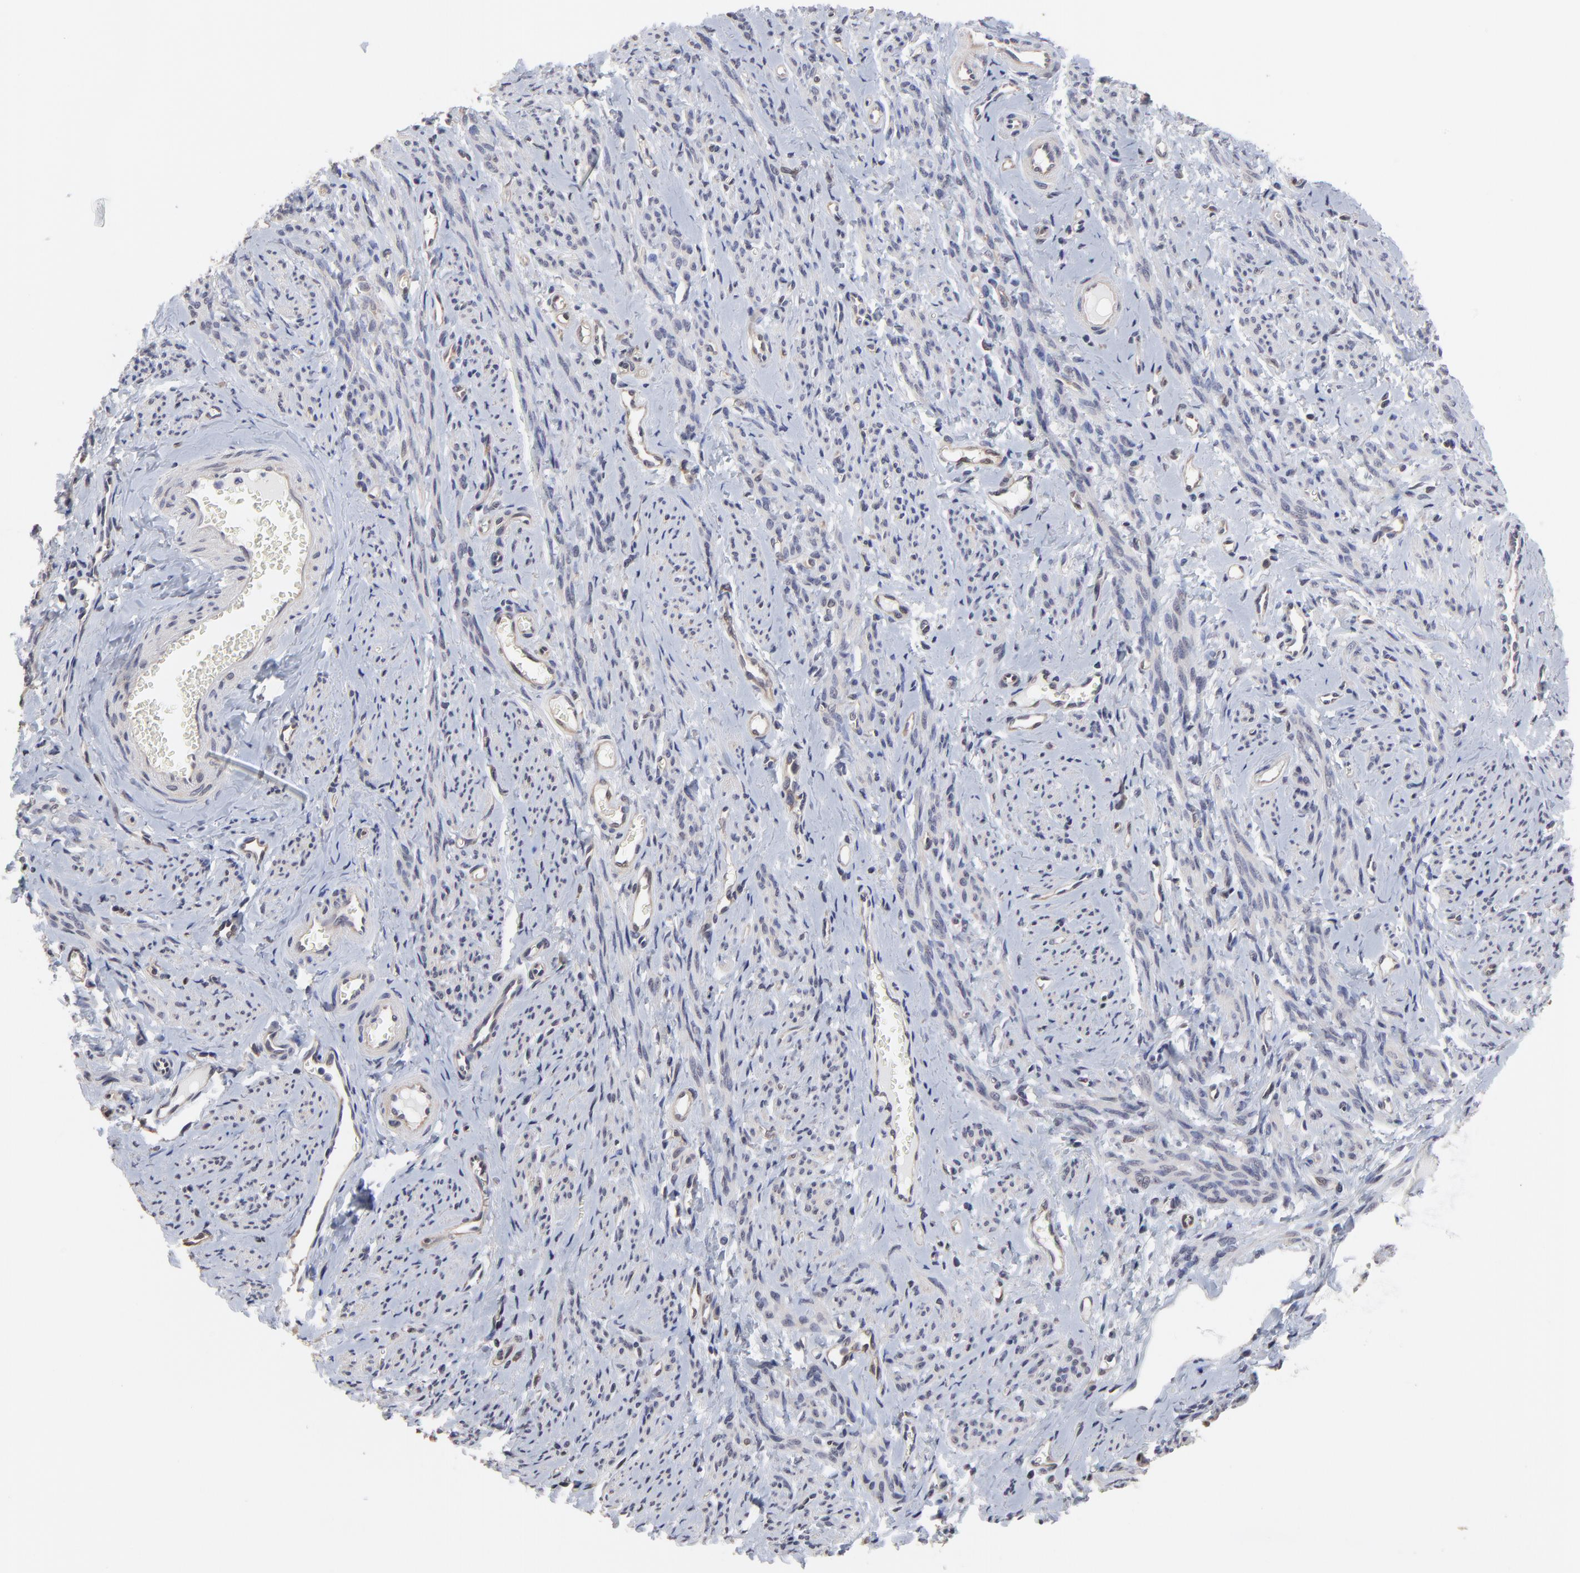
{"staining": {"intensity": "negative", "quantity": "none", "location": "none"}, "tissue": "smooth muscle", "cell_type": "Smooth muscle cells", "image_type": "normal", "snomed": [{"axis": "morphology", "description": "Normal tissue, NOS"}, {"axis": "topography", "description": "Cervix"}, {"axis": "topography", "description": "Endometrium"}], "caption": "Human smooth muscle stained for a protein using immunohistochemistry displays no staining in smooth muscle cells.", "gene": "CCT2", "patient": {"sex": "female", "age": 65}}